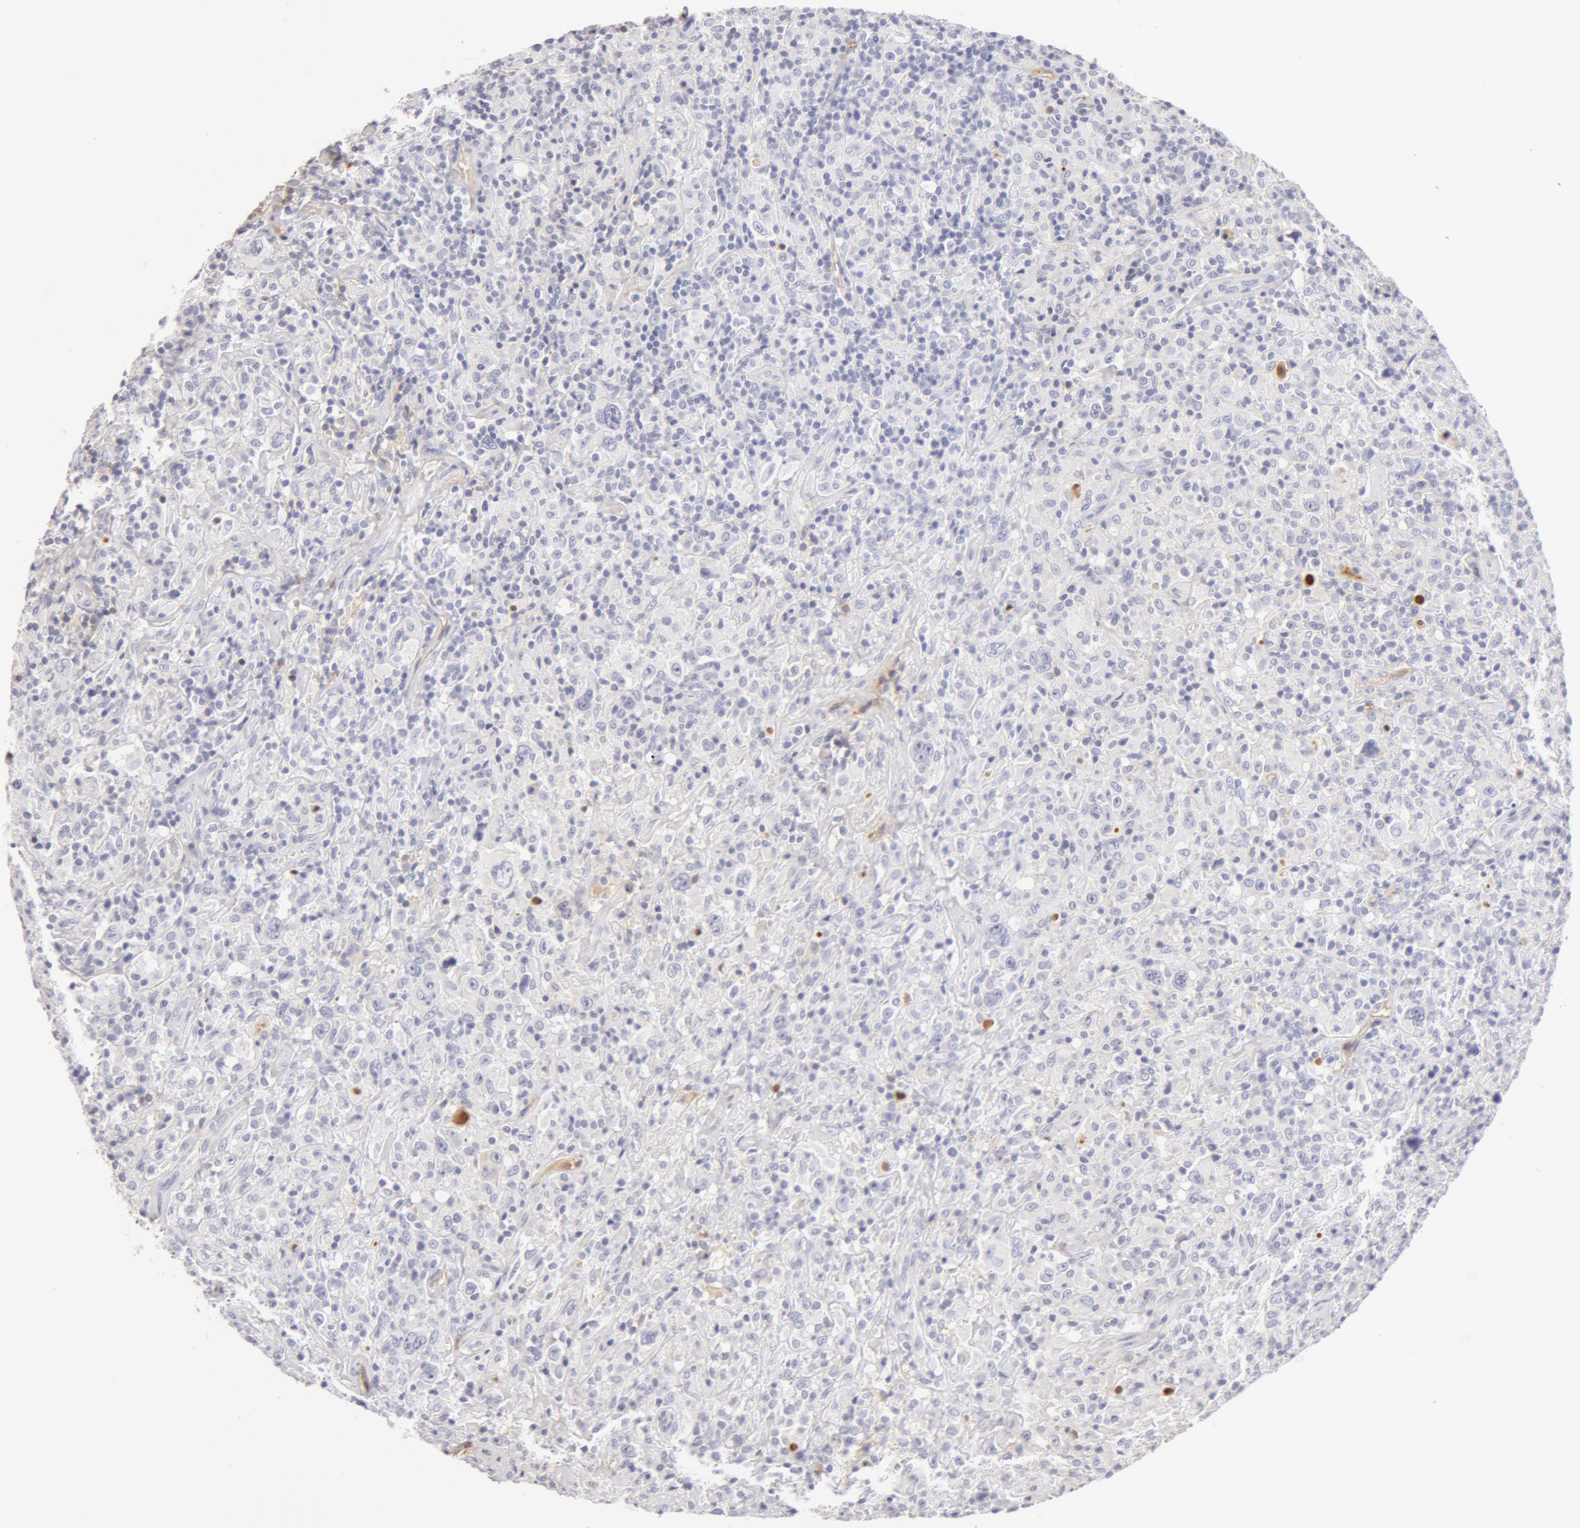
{"staining": {"intensity": "negative", "quantity": "none", "location": "none"}, "tissue": "lymphoma", "cell_type": "Tumor cells", "image_type": "cancer", "snomed": [{"axis": "morphology", "description": "Hodgkin's disease, NOS"}, {"axis": "topography", "description": "Lymph node"}], "caption": "A photomicrograph of human Hodgkin's disease is negative for staining in tumor cells.", "gene": "AHSG", "patient": {"sex": "male", "age": 46}}